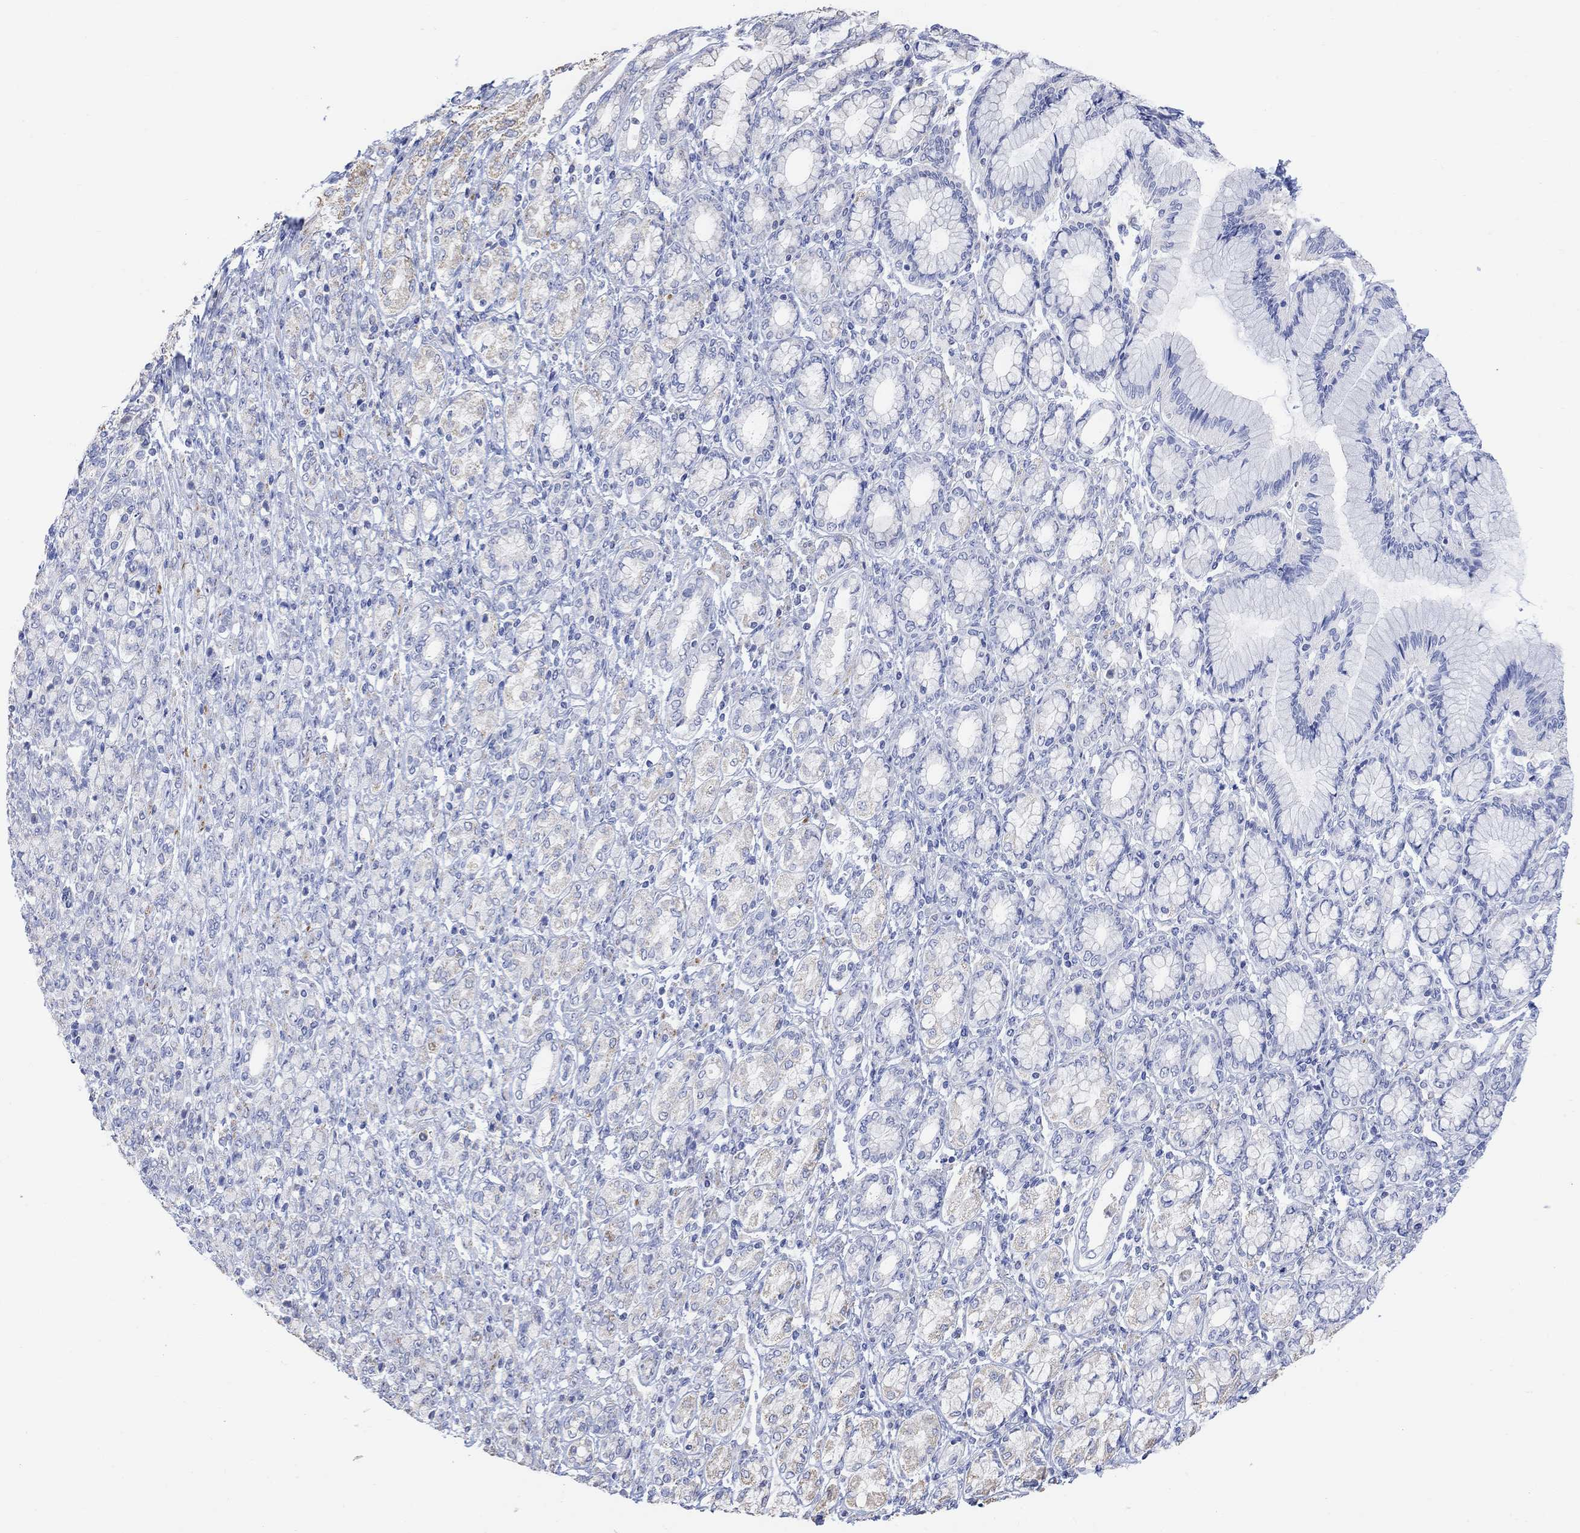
{"staining": {"intensity": "negative", "quantity": "none", "location": "none"}, "tissue": "stomach cancer", "cell_type": "Tumor cells", "image_type": "cancer", "snomed": [{"axis": "morphology", "description": "Normal tissue, NOS"}, {"axis": "morphology", "description": "Adenocarcinoma, NOS"}, {"axis": "topography", "description": "Stomach"}], "caption": "The image shows no staining of tumor cells in adenocarcinoma (stomach). (Immunohistochemistry (ihc), brightfield microscopy, high magnification).", "gene": "SYT12", "patient": {"sex": "female", "age": 79}}